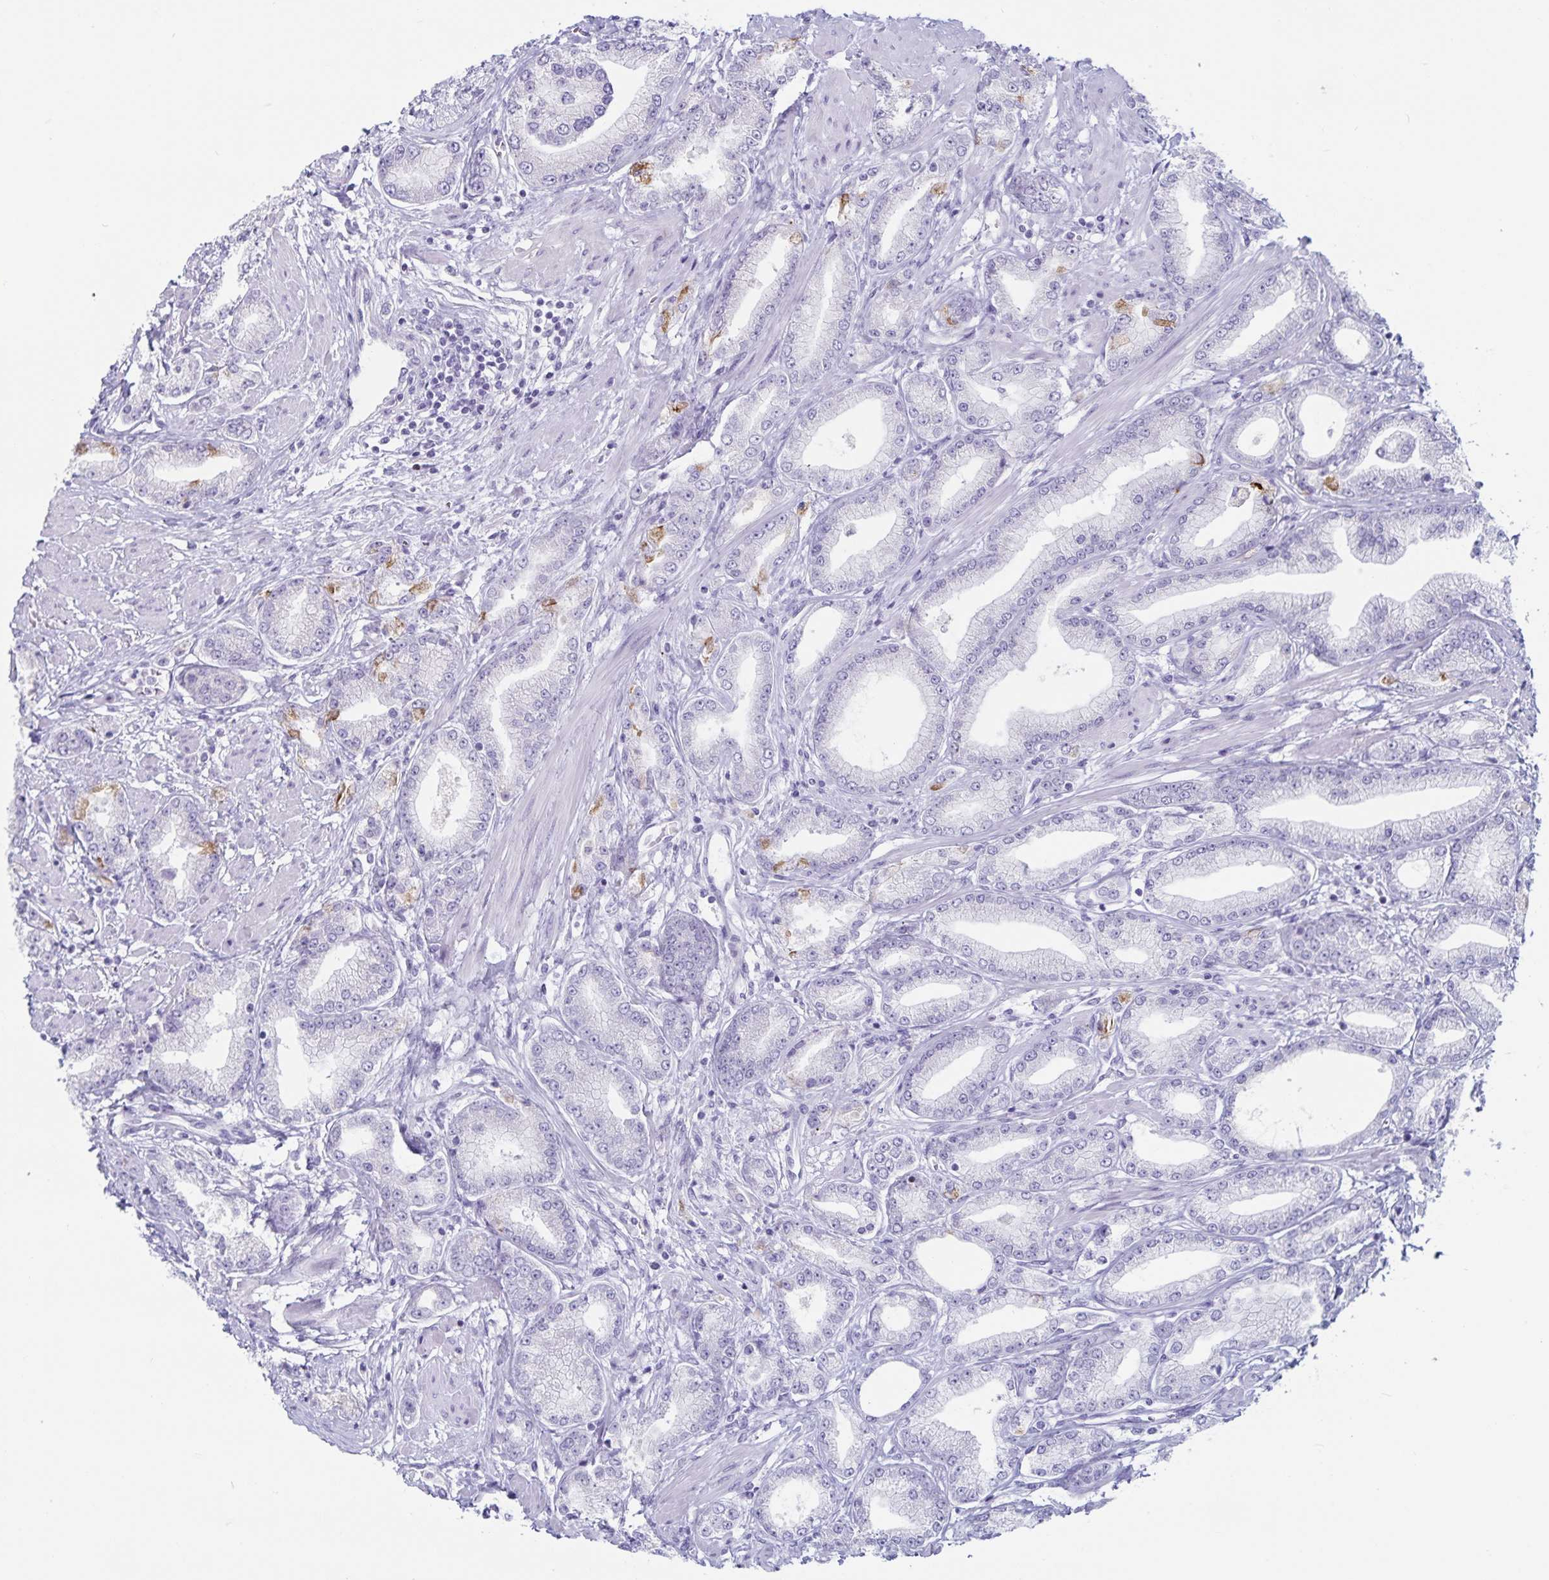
{"staining": {"intensity": "negative", "quantity": "none", "location": "none"}, "tissue": "prostate cancer", "cell_type": "Tumor cells", "image_type": "cancer", "snomed": [{"axis": "morphology", "description": "Adenocarcinoma, High grade"}, {"axis": "topography", "description": "Prostate"}], "caption": "Immunohistochemistry (IHC) image of human high-grade adenocarcinoma (prostate) stained for a protein (brown), which shows no expression in tumor cells.", "gene": "GNLY", "patient": {"sex": "male", "age": 67}}